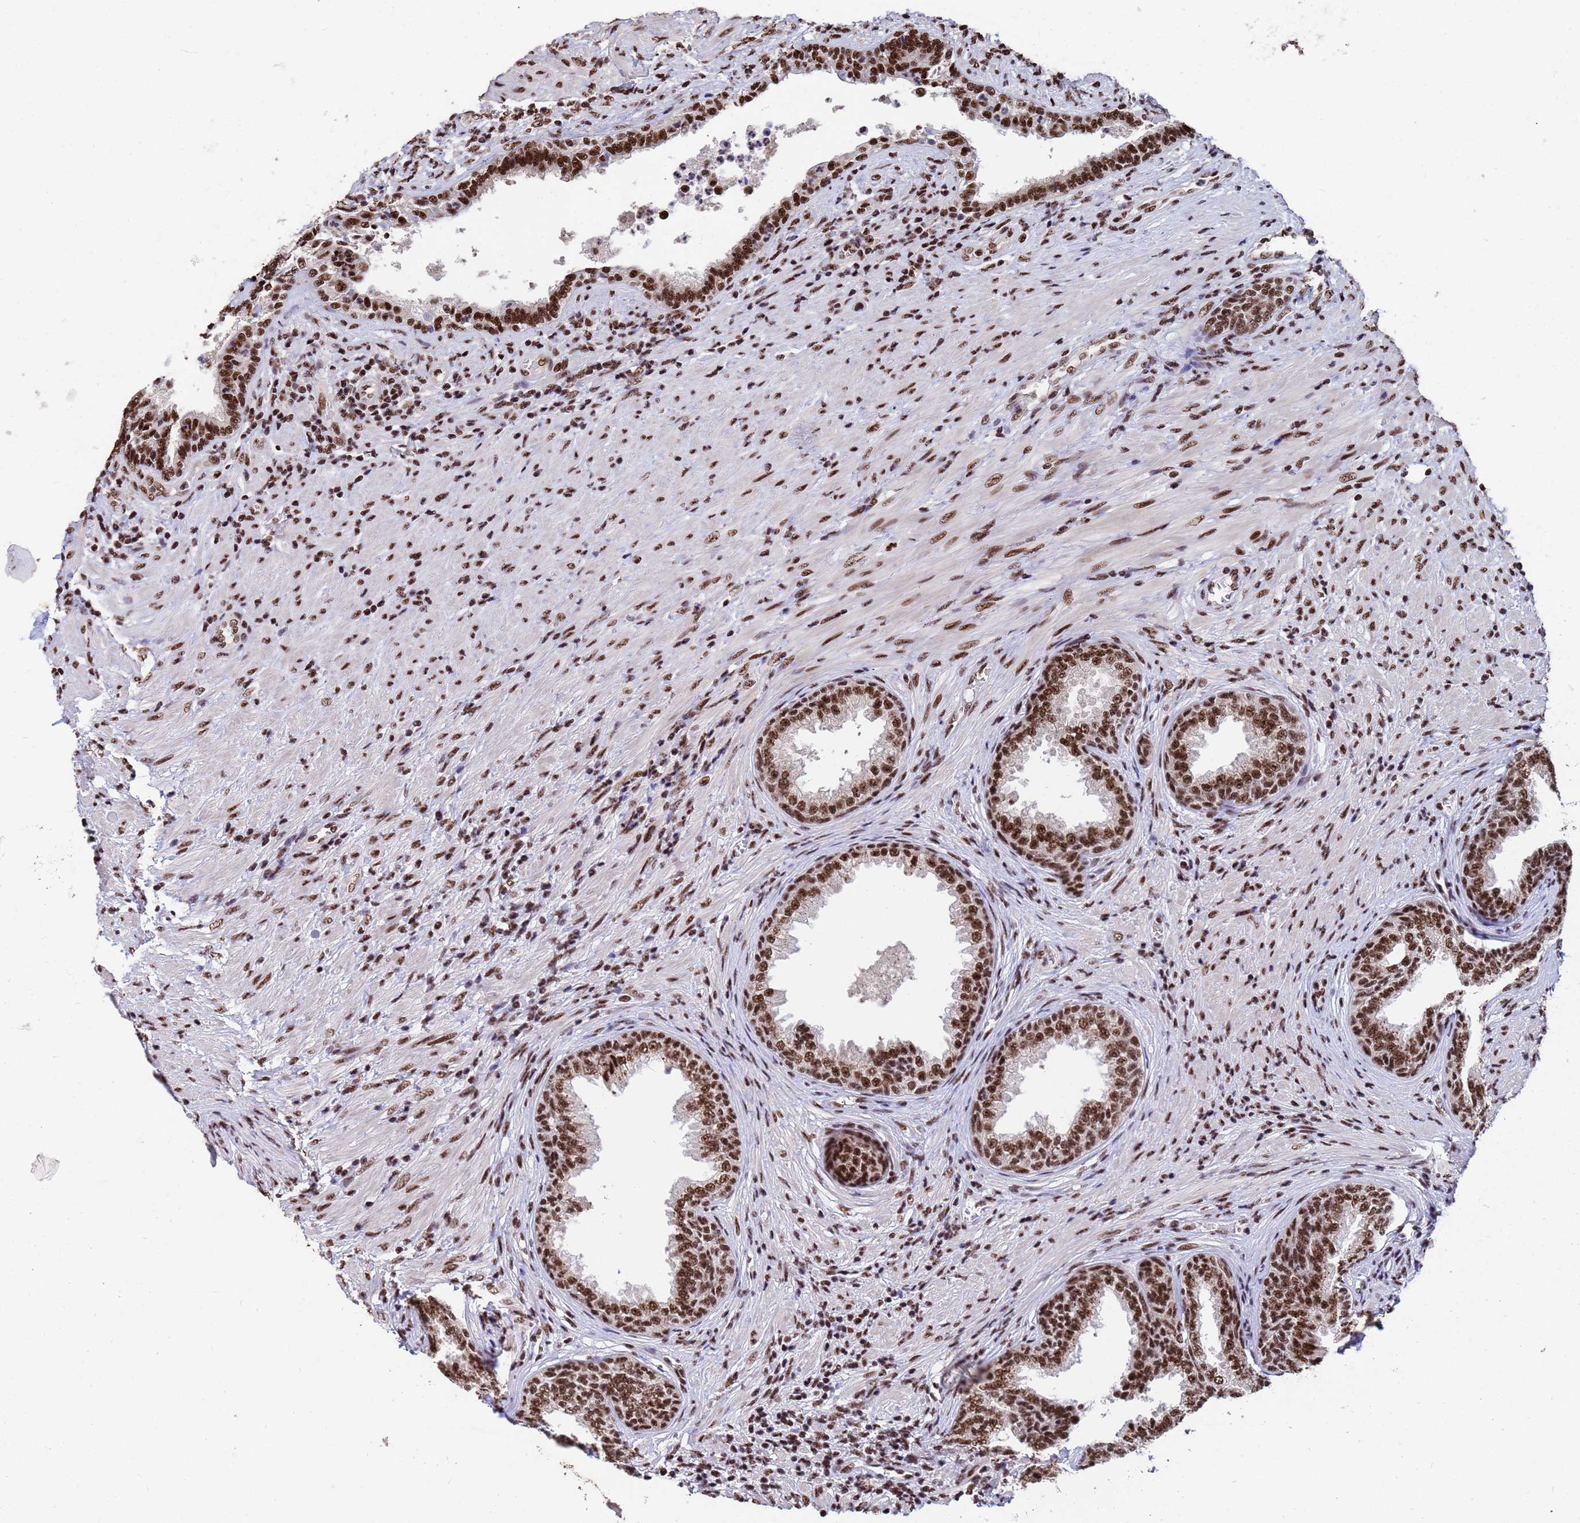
{"staining": {"intensity": "strong", "quantity": ">75%", "location": "nuclear"}, "tissue": "prostate", "cell_type": "Glandular cells", "image_type": "normal", "snomed": [{"axis": "morphology", "description": "Normal tissue, NOS"}, {"axis": "topography", "description": "Prostate"}], "caption": "Protein staining of normal prostate reveals strong nuclear positivity in about >75% of glandular cells. (IHC, brightfield microscopy, high magnification).", "gene": "SF3B2", "patient": {"sex": "male", "age": 76}}